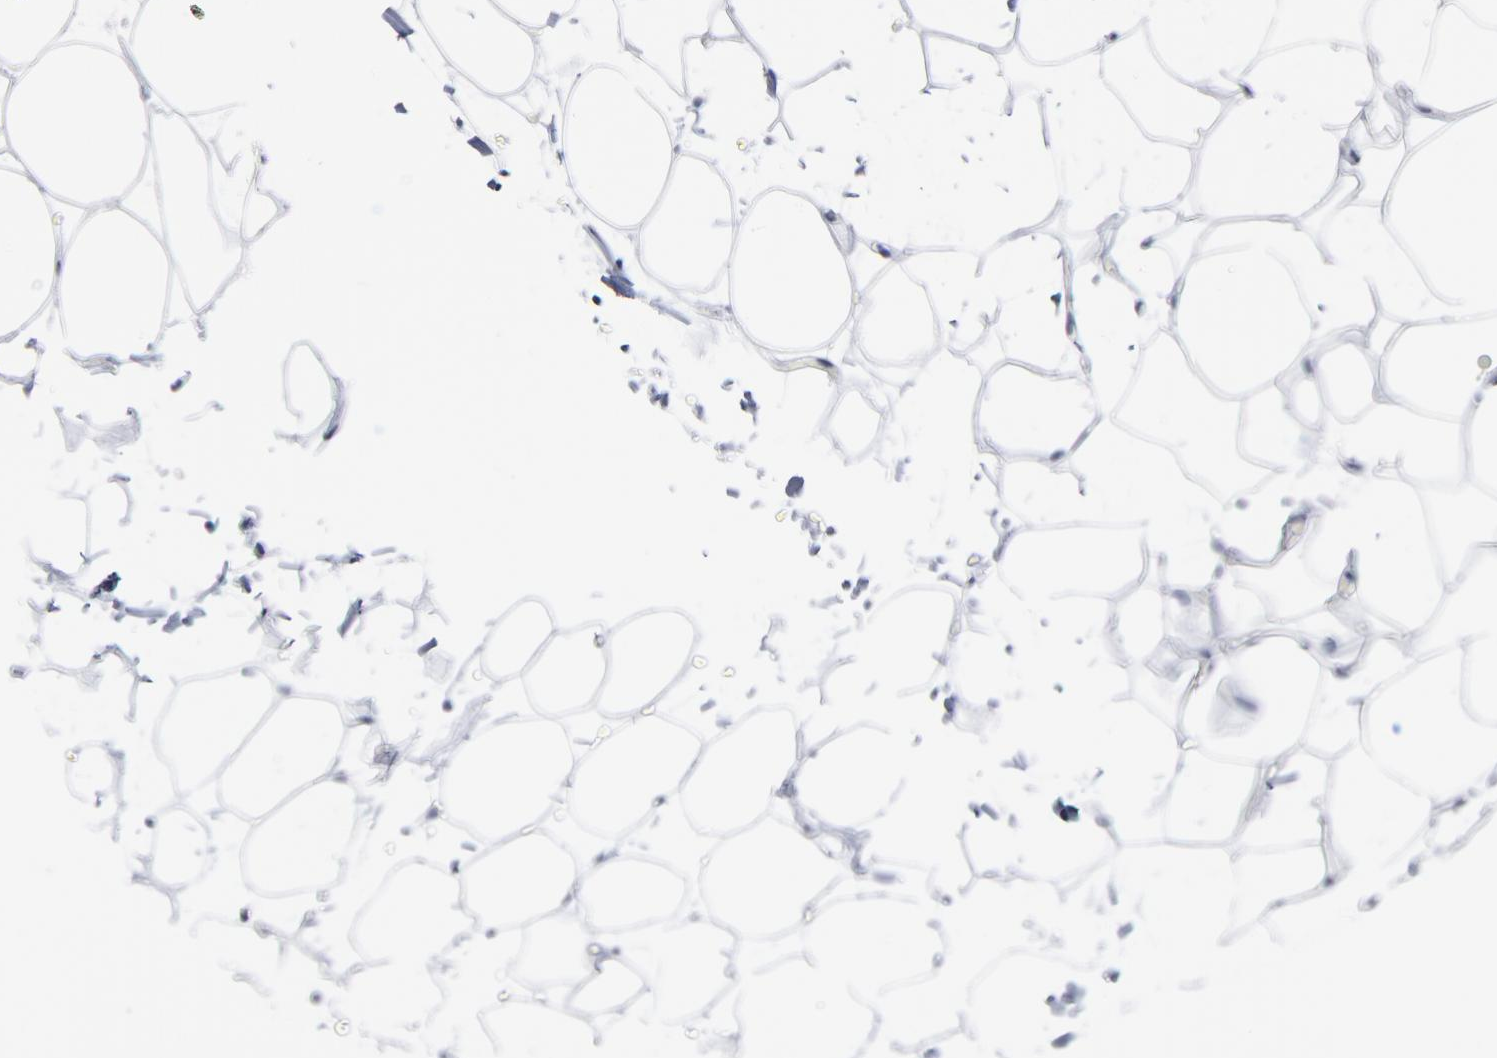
{"staining": {"intensity": "negative", "quantity": "none", "location": "none"}, "tissue": "adipose tissue", "cell_type": "Adipocytes", "image_type": "normal", "snomed": [{"axis": "morphology", "description": "Normal tissue, NOS"}, {"axis": "morphology", "description": "Fibrosis, NOS"}, {"axis": "topography", "description": "Breast"}], "caption": "This photomicrograph is of normal adipose tissue stained with IHC to label a protein in brown with the nuclei are counter-stained blue. There is no positivity in adipocytes. (DAB (3,3'-diaminobenzidine) immunohistochemistry with hematoxylin counter stain).", "gene": "P2RY8", "patient": {"sex": "female", "age": 24}}